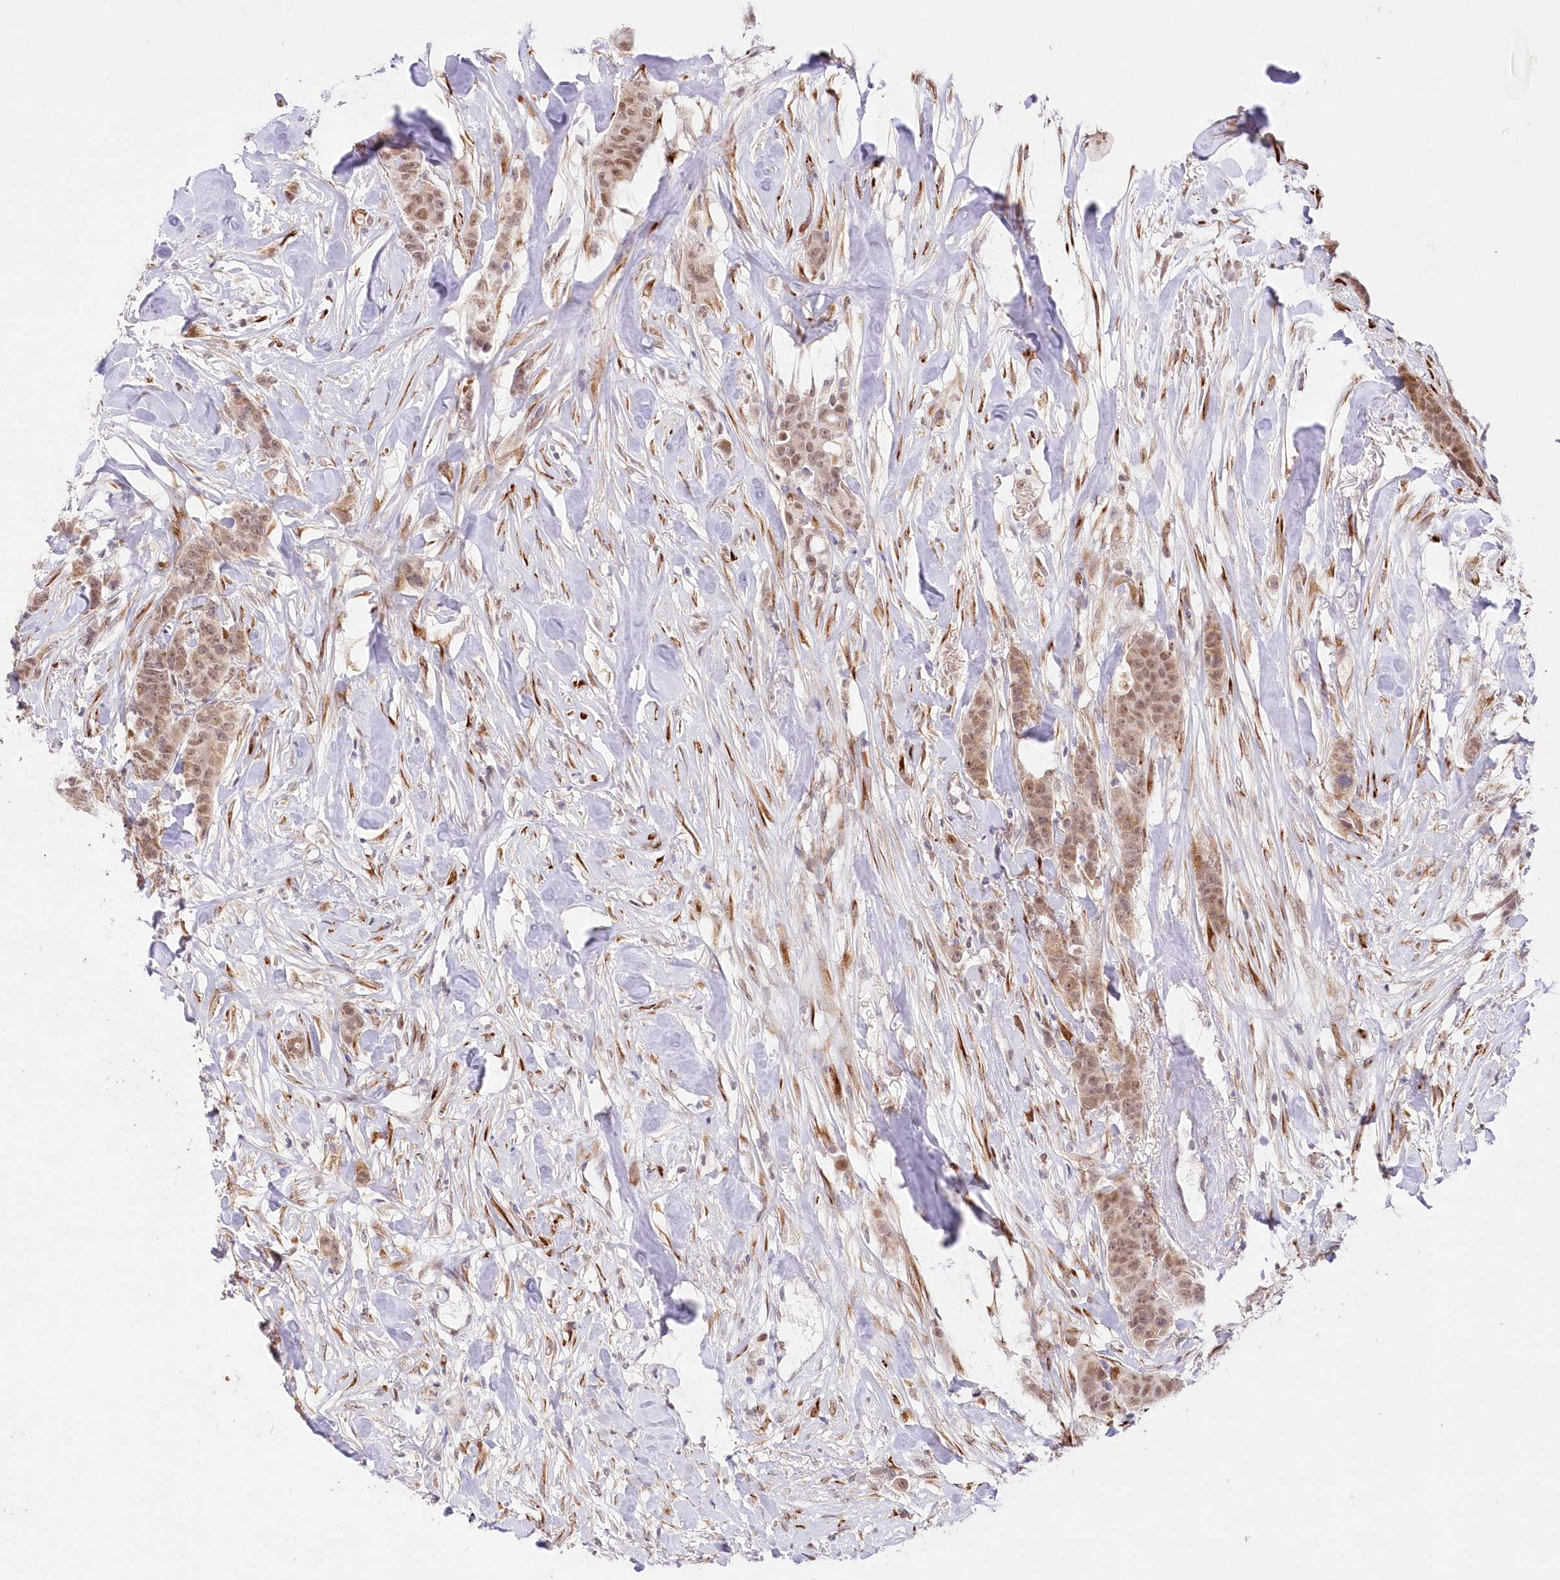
{"staining": {"intensity": "moderate", "quantity": ">75%", "location": "cytoplasmic/membranous,nuclear"}, "tissue": "breast cancer", "cell_type": "Tumor cells", "image_type": "cancer", "snomed": [{"axis": "morphology", "description": "Duct carcinoma"}, {"axis": "topography", "description": "Breast"}], "caption": "About >75% of tumor cells in breast invasive ductal carcinoma show moderate cytoplasmic/membranous and nuclear protein staining as visualized by brown immunohistochemical staining.", "gene": "LDB1", "patient": {"sex": "female", "age": 40}}